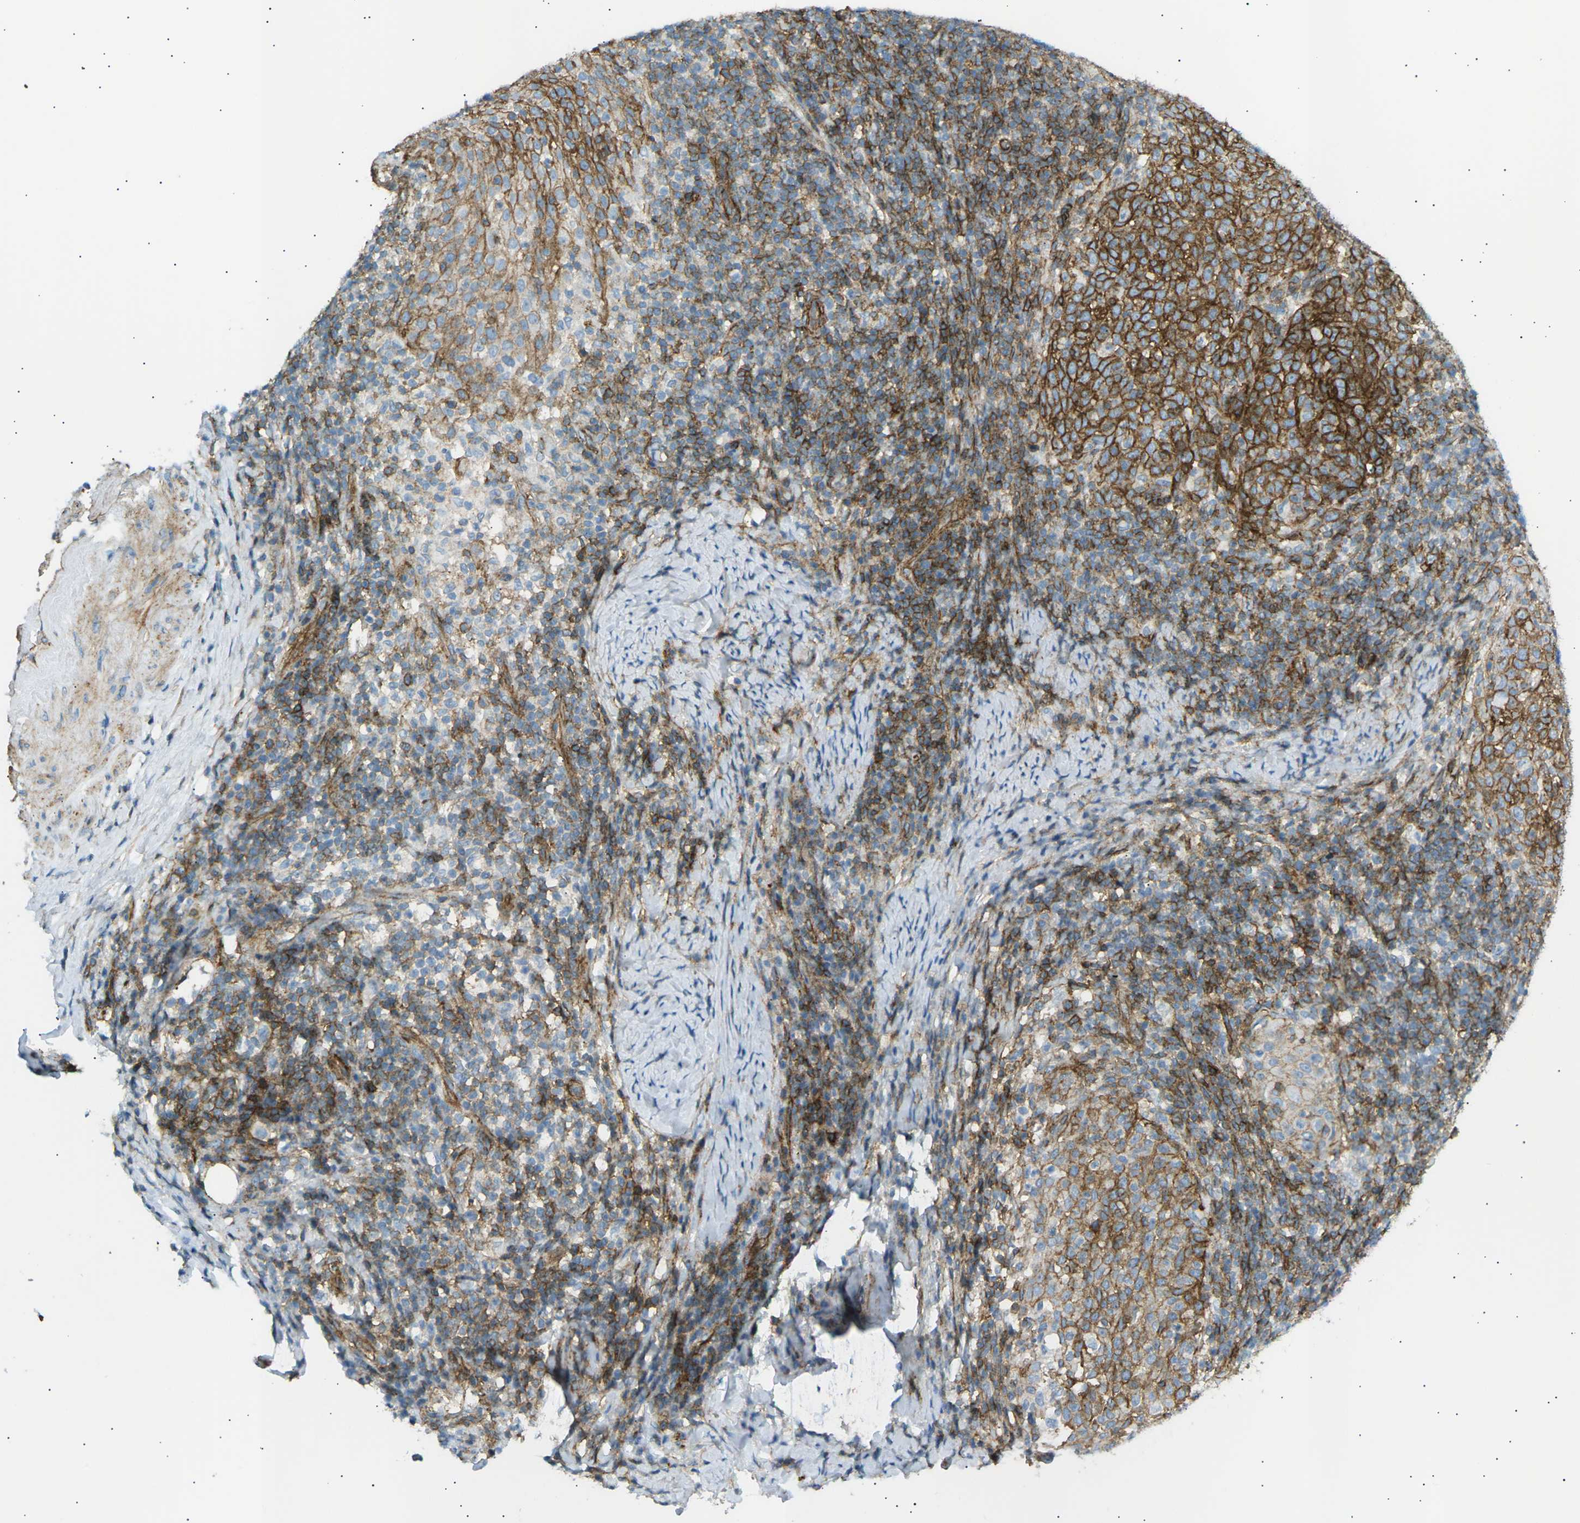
{"staining": {"intensity": "strong", "quantity": ">75%", "location": "cytoplasmic/membranous"}, "tissue": "cervical cancer", "cell_type": "Tumor cells", "image_type": "cancer", "snomed": [{"axis": "morphology", "description": "Squamous cell carcinoma, NOS"}, {"axis": "topography", "description": "Cervix"}], "caption": "Brown immunohistochemical staining in human cervical cancer (squamous cell carcinoma) shows strong cytoplasmic/membranous expression in approximately >75% of tumor cells. The staining was performed using DAB to visualize the protein expression in brown, while the nuclei were stained in blue with hematoxylin (Magnification: 20x).", "gene": "ATP2B4", "patient": {"sex": "female", "age": 51}}